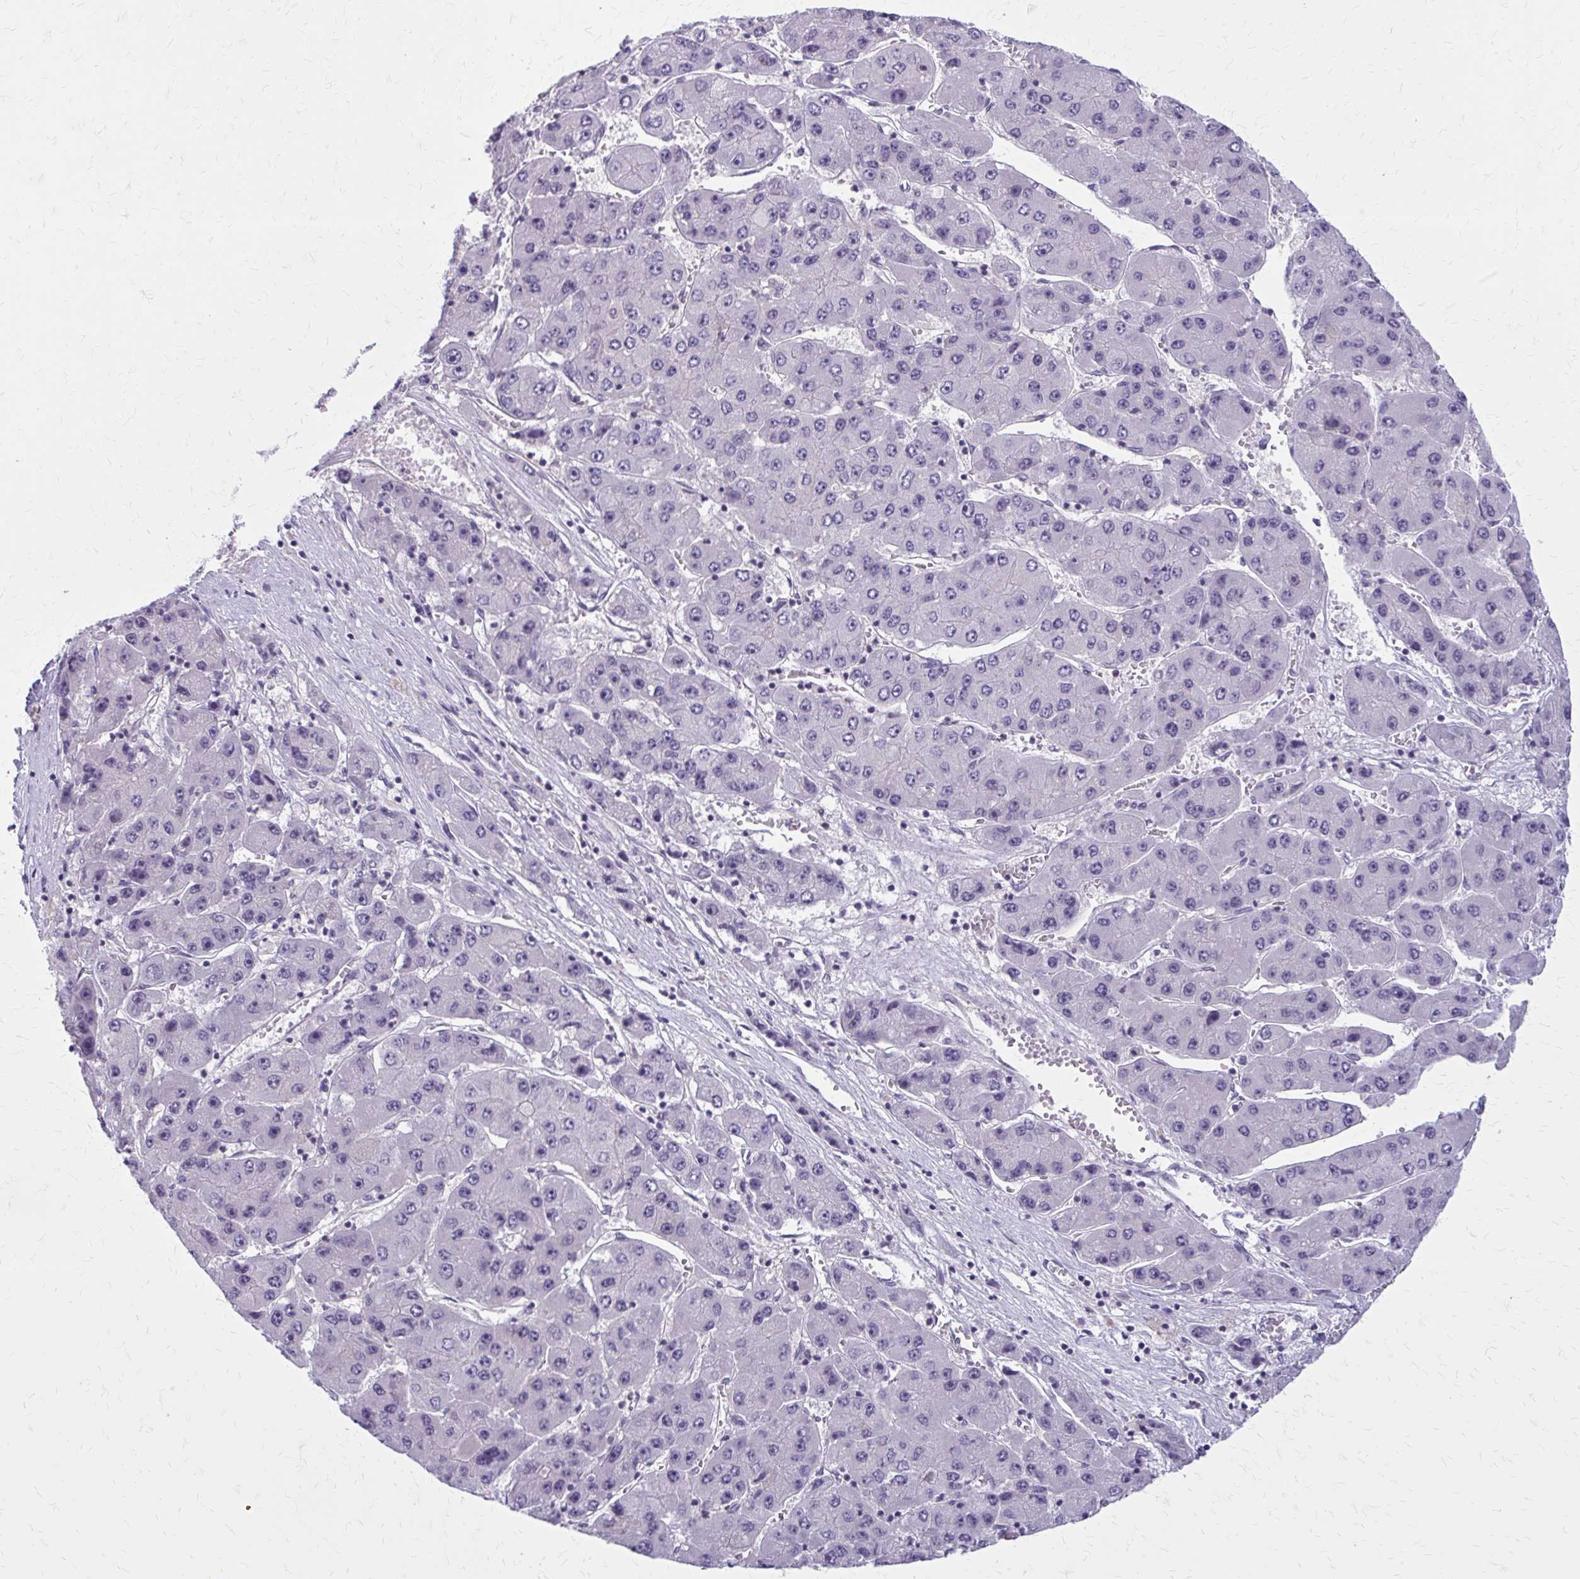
{"staining": {"intensity": "negative", "quantity": "none", "location": "none"}, "tissue": "liver cancer", "cell_type": "Tumor cells", "image_type": "cancer", "snomed": [{"axis": "morphology", "description": "Carcinoma, Hepatocellular, NOS"}, {"axis": "topography", "description": "Liver"}], "caption": "A photomicrograph of liver cancer (hepatocellular carcinoma) stained for a protein demonstrates no brown staining in tumor cells.", "gene": "OR4A47", "patient": {"sex": "female", "age": 61}}